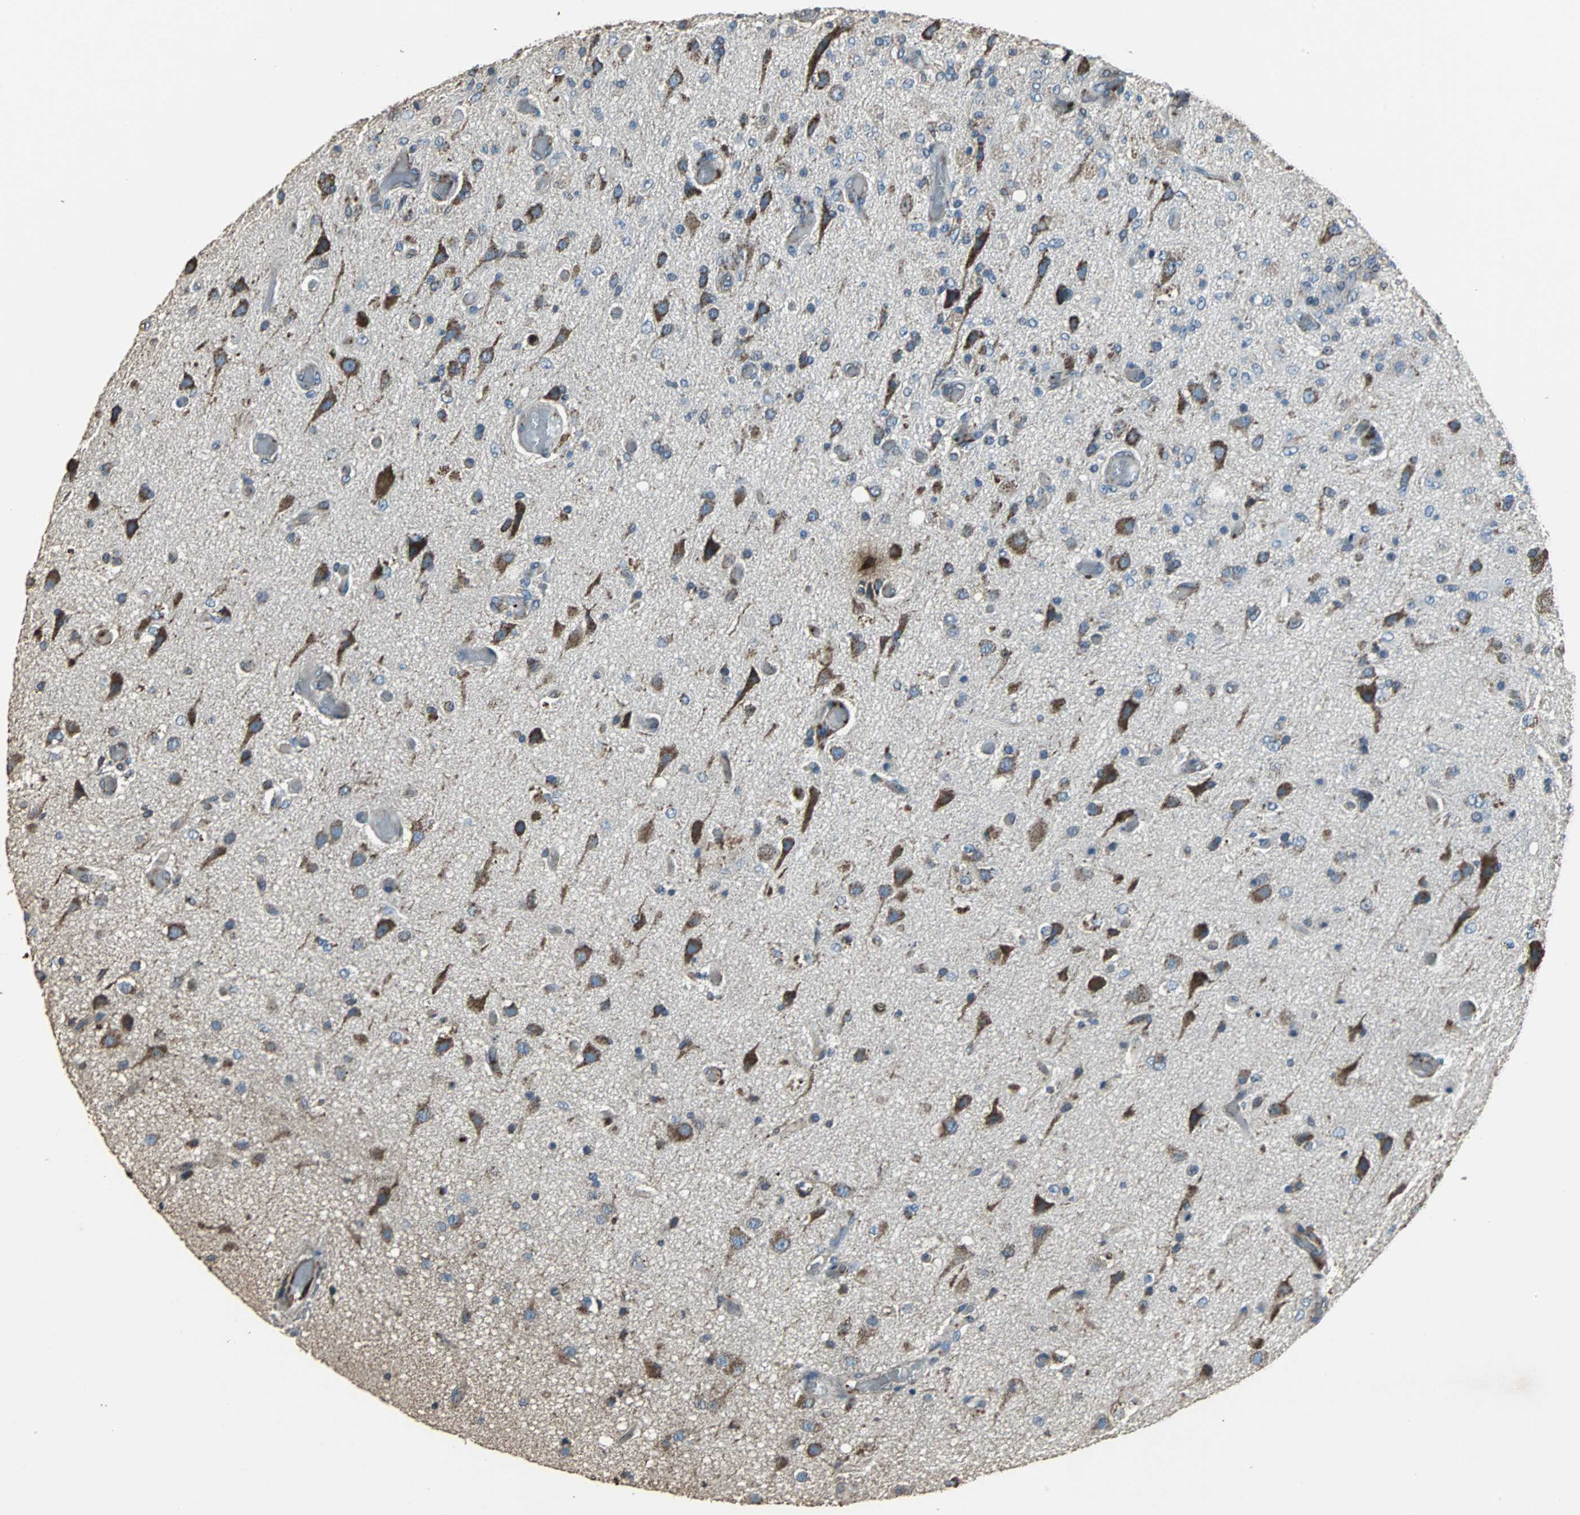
{"staining": {"intensity": "weak", "quantity": "25%-75%", "location": "cytoplasmic/membranous"}, "tissue": "glioma", "cell_type": "Tumor cells", "image_type": "cancer", "snomed": [{"axis": "morphology", "description": "Normal tissue, NOS"}, {"axis": "morphology", "description": "Glioma, malignant, High grade"}, {"axis": "topography", "description": "Cerebral cortex"}], "caption": "An image of human malignant glioma (high-grade) stained for a protein displays weak cytoplasmic/membranous brown staining in tumor cells.", "gene": "F11R", "patient": {"sex": "male", "age": 77}}